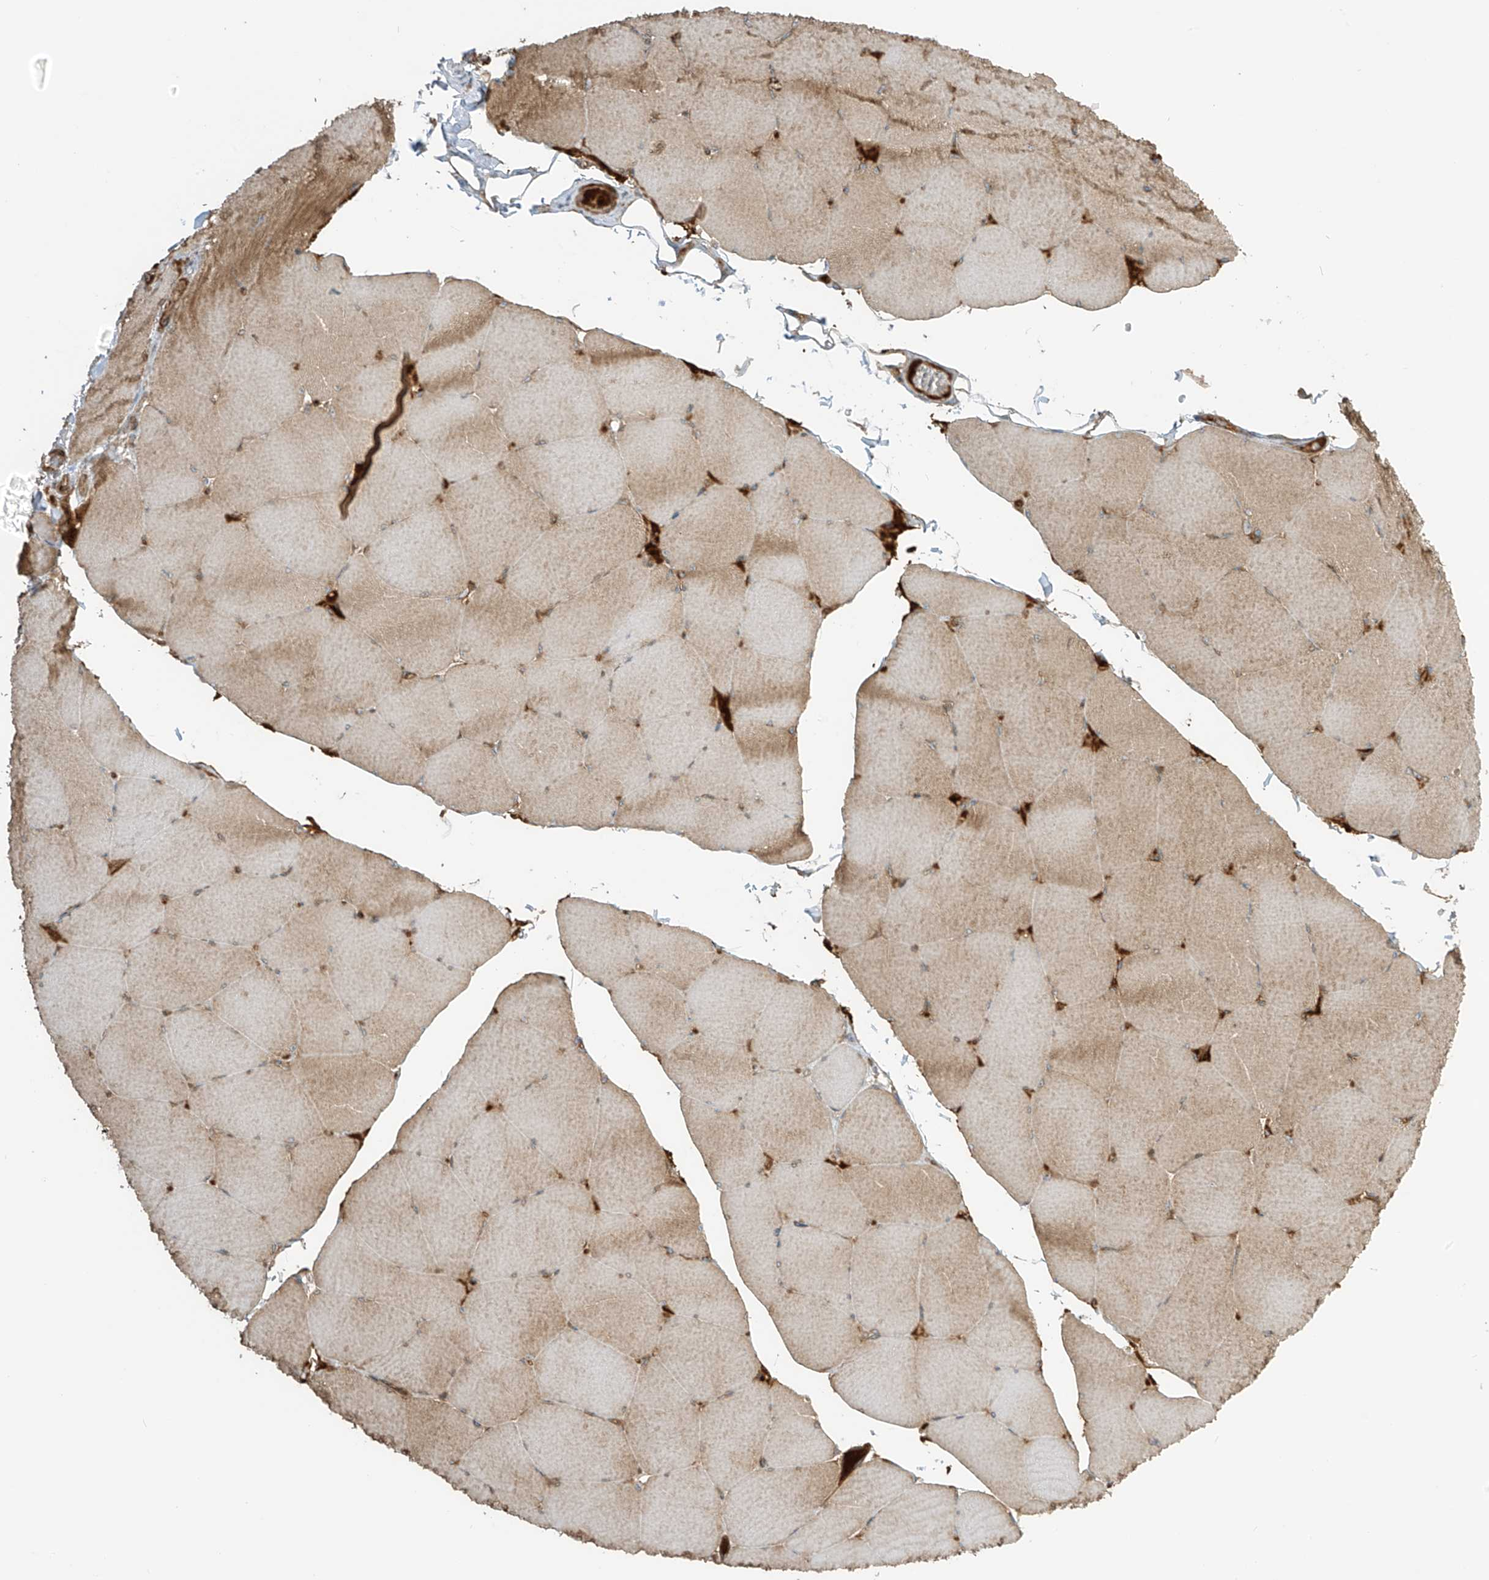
{"staining": {"intensity": "moderate", "quantity": ">75%", "location": "cytoplasmic/membranous"}, "tissue": "skeletal muscle", "cell_type": "Myocytes", "image_type": "normal", "snomed": [{"axis": "morphology", "description": "Normal tissue, NOS"}, {"axis": "topography", "description": "Skeletal muscle"}, {"axis": "topography", "description": "Head-Neck"}], "caption": "IHC of normal human skeletal muscle demonstrates medium levels of moderate cytoplasmic/membranous staining in approximately >75% of myocytes.", "gene": "ENTR1", "patient": {"sex": "male", "age": 66}}